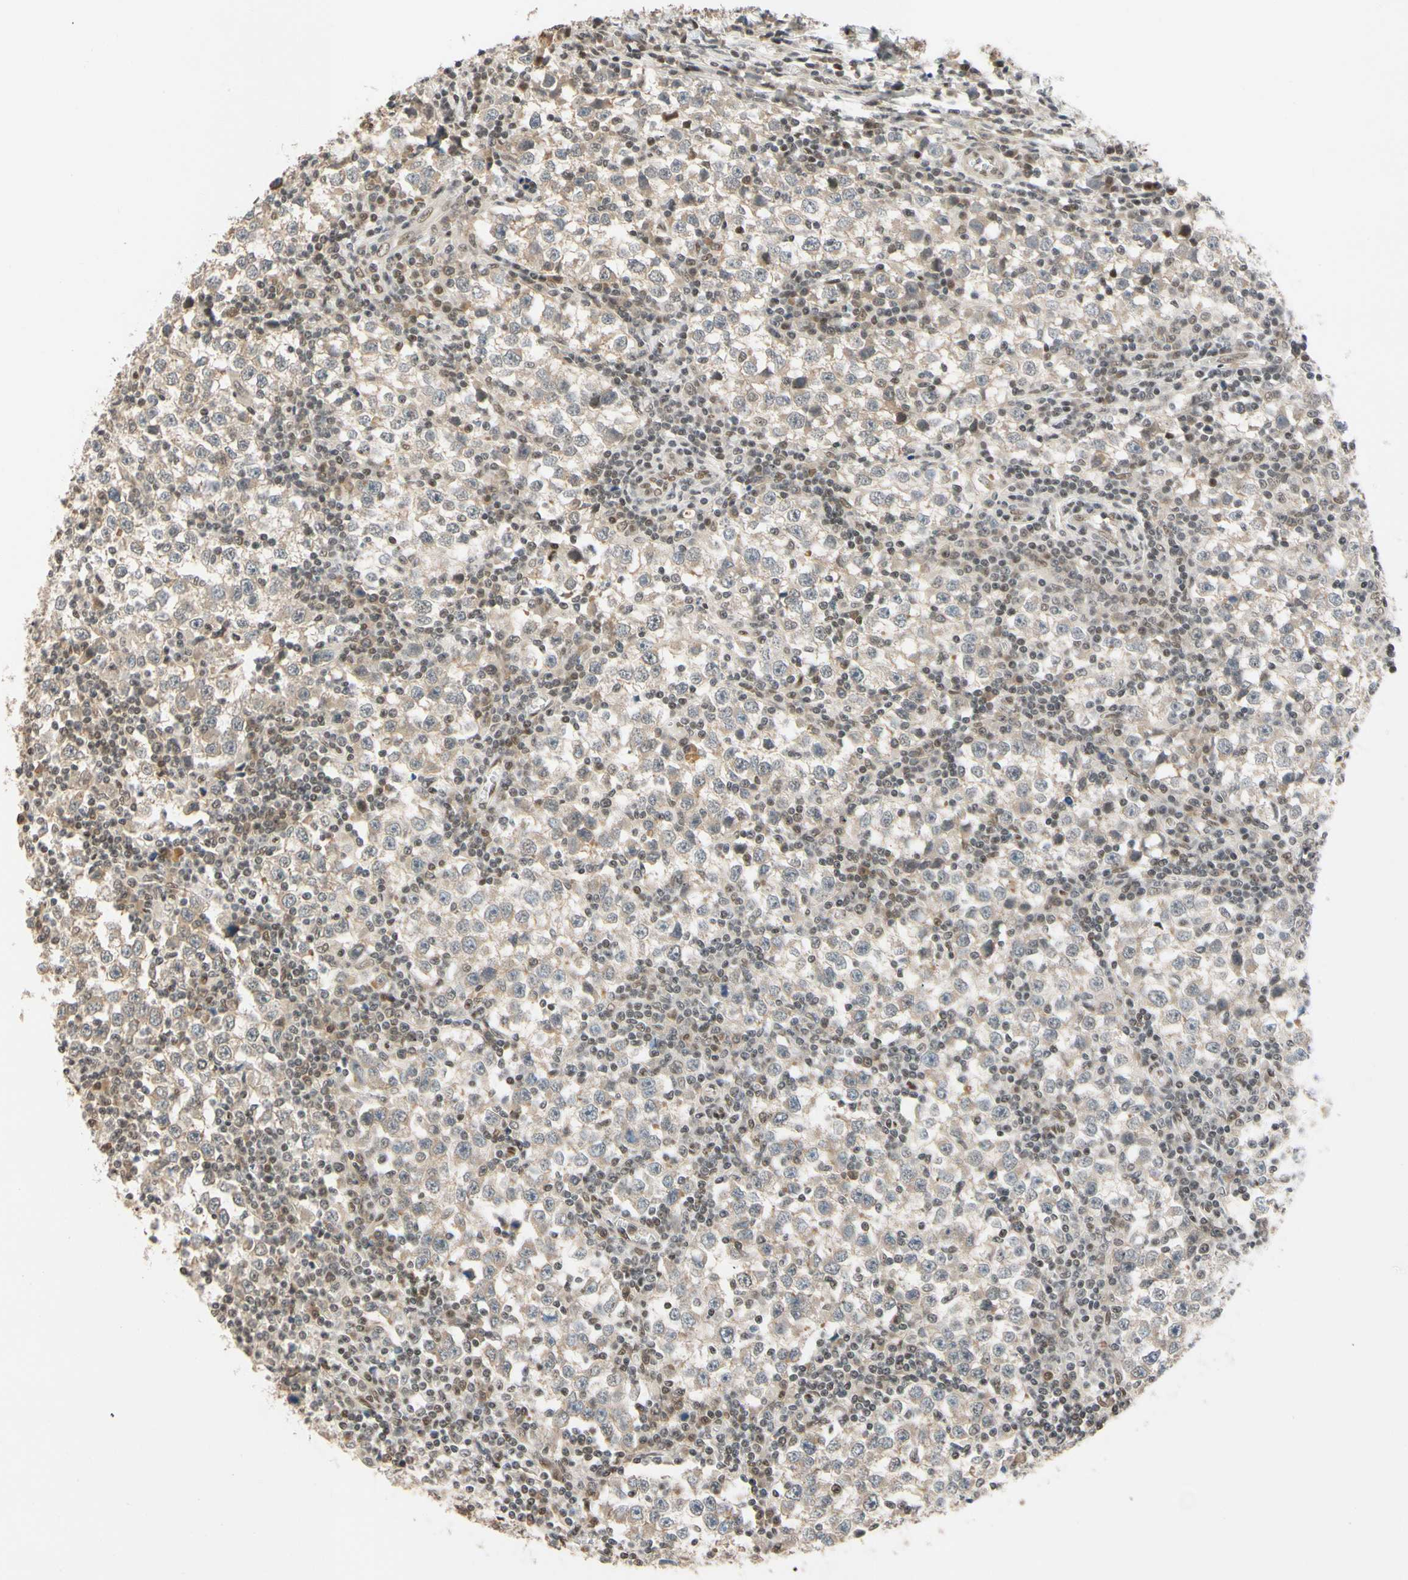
{"staining": {"intensity": "weak", "quantity": "25%-75%", "location": "cytoplasmic/membranous"}, "tissue": "testis cancer", "cell_type": "Tumor cells", "image_type": "cancer", "snomed": [{"axis": "morphology", "description": "Seminoma, NOS"}, {"axis": "topography", "description": "Testis"}], "caption": "Approximately 25%-75% of tumor cells in testis cancer display weak cytoplasmic/membranous protein expression as visualized by brown immunohistochemical staining.", "gene": "TAF4", "patient": {"sex": "male", "age": 65}}